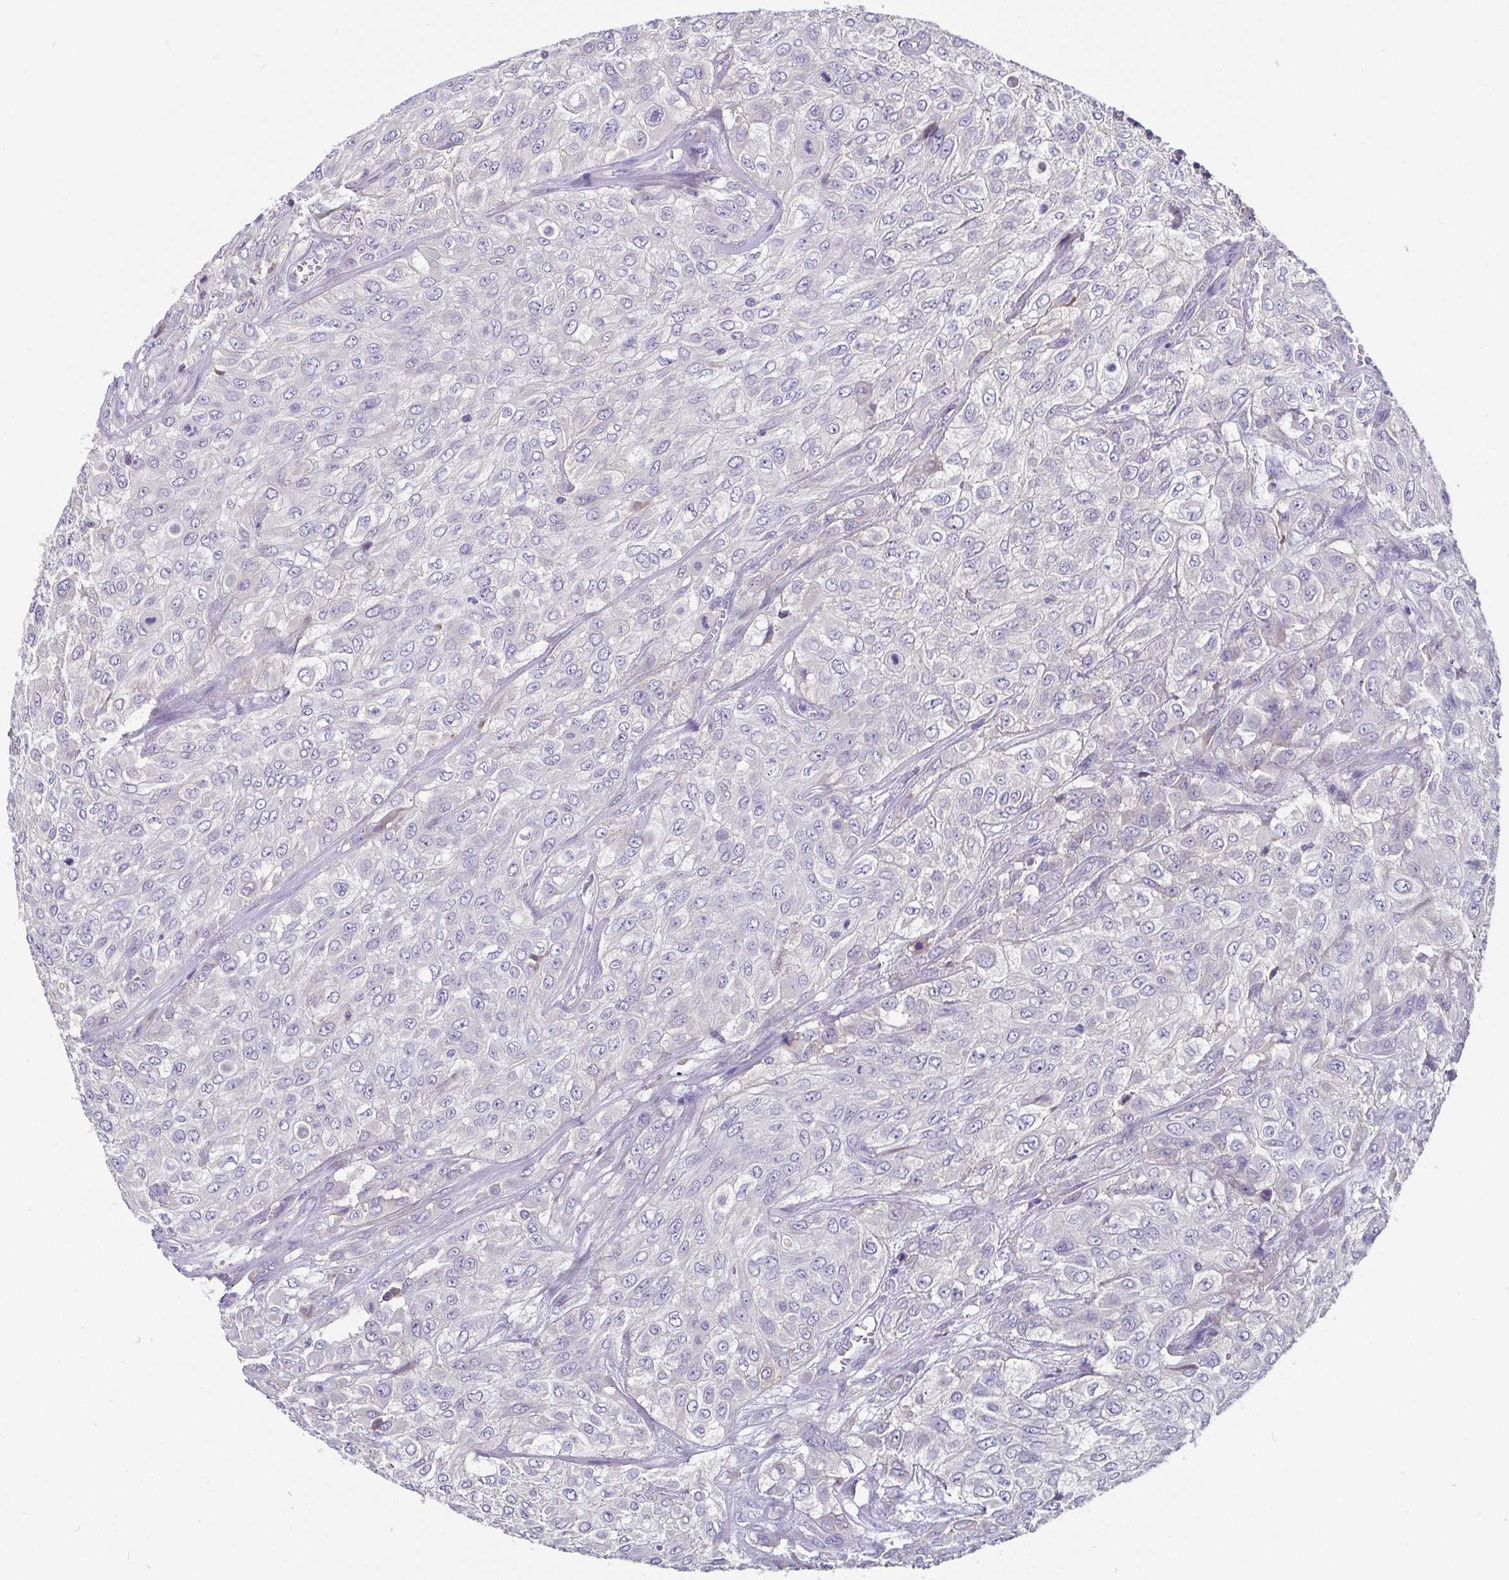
{"staining": {"intensity": "negative", "quantity": "none", "location": "none"}, "tissue": "urothelial cancer", "cell_type": "Tumor cells", "image_type": "cancer", "snomed": [{"axis": "morphology", "description": "Urothelial carcinoma, High grade"}, {"axis": "topography", "description": "Urinary bladder"}], "caption": "Photomicrograph shows no significant protein staining in tumor cells of urothelial cancer.", "gene": "ADAMTS6", "patient": {"sex": "male", "age": 57}}